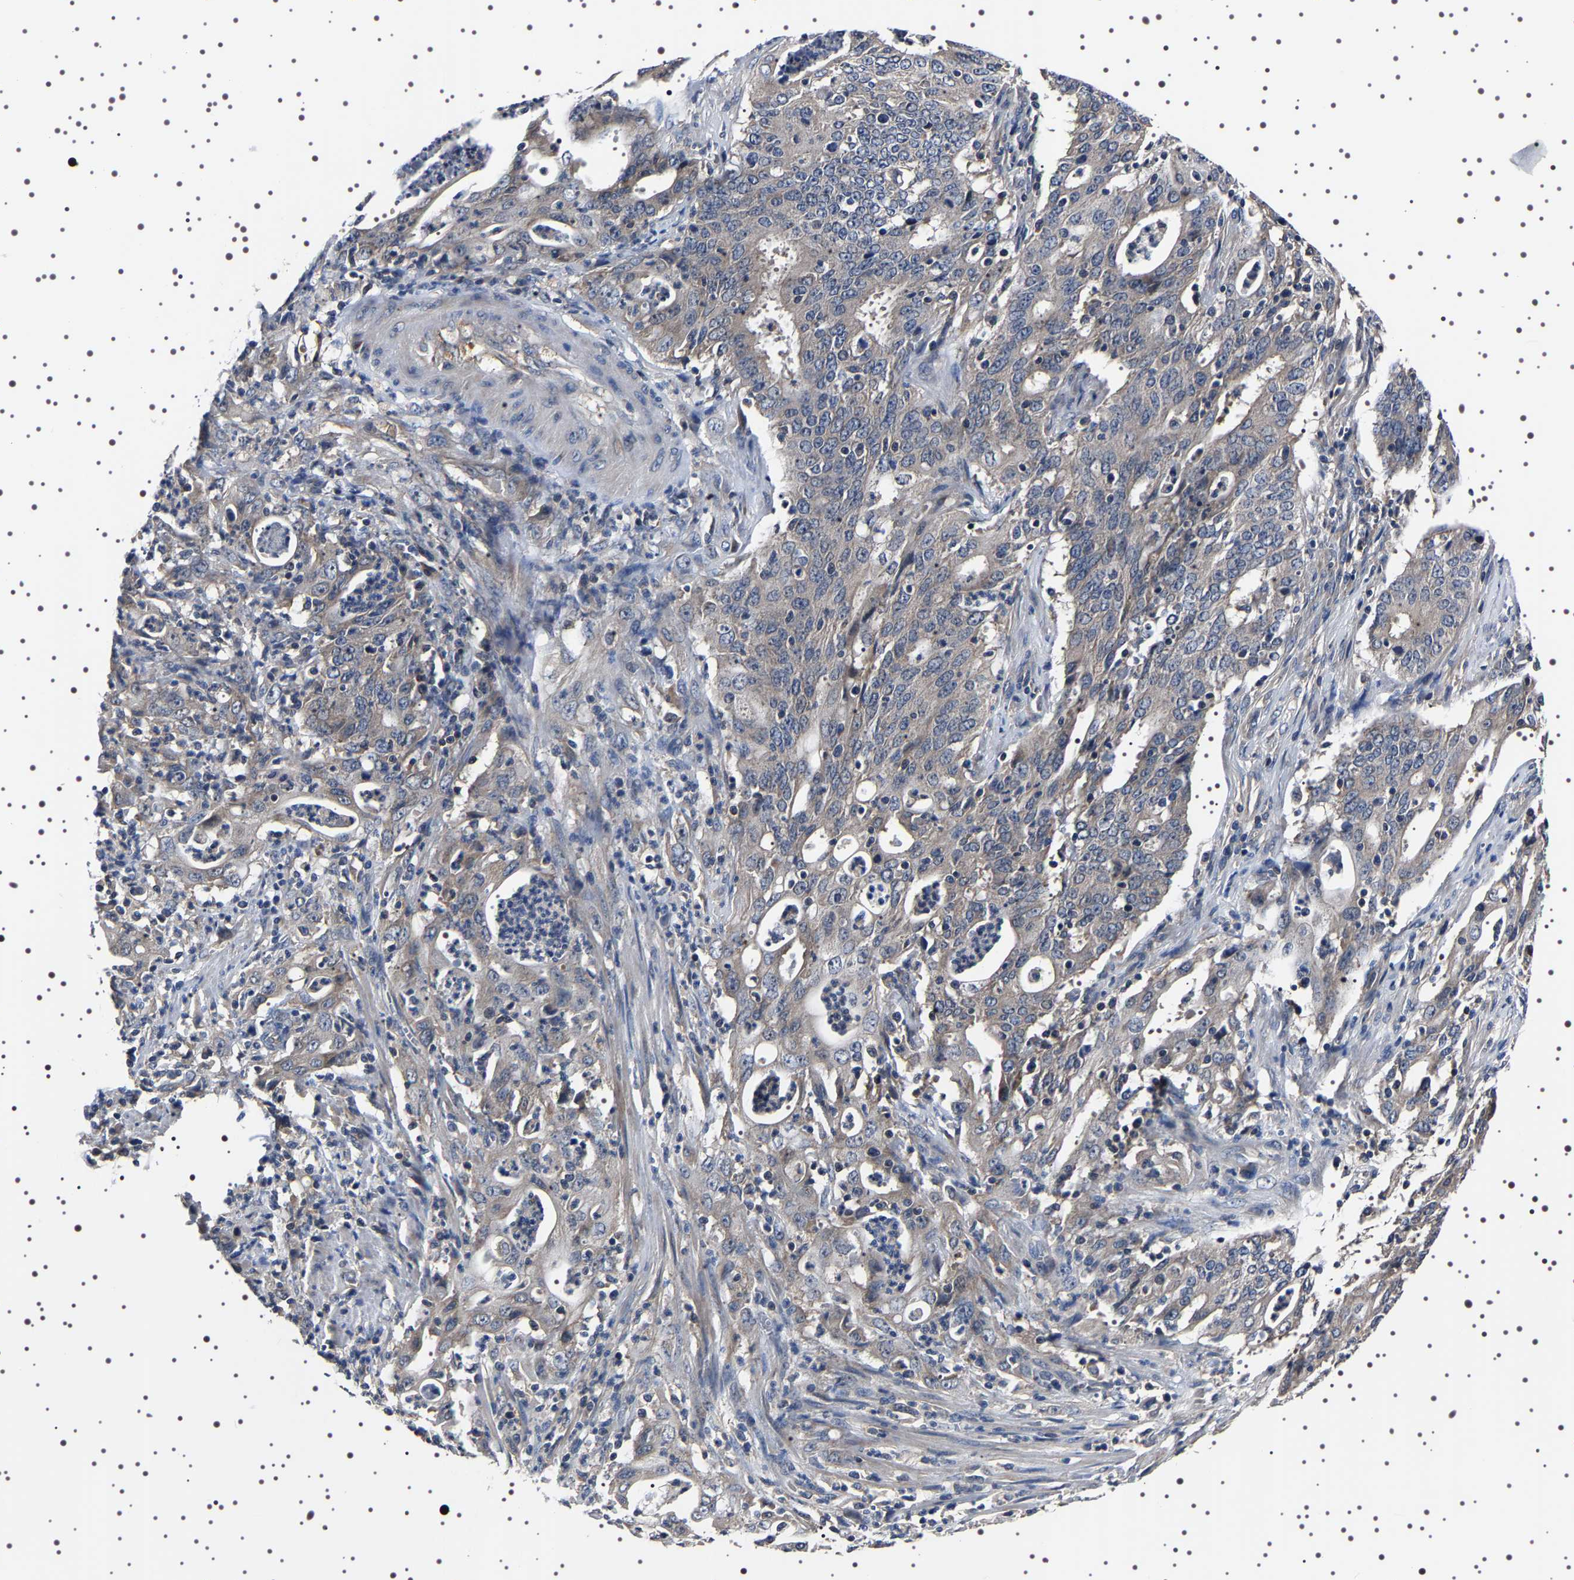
{"staining": {"intensity": "moderate", "quantity": ">75%", "location": "cytoplasmic/membranous"}, "tissue": "cervical cancer", "cell_type": "Tumor cells", "image_type": "cancer", "snomed": [{"axis": "morphology", "description": "Adenocarcinoma, NOS"}, {"axis": "topography", "description": "Cervix"}], "caption": "About >75% of tumor cells in adenocarcinoma (cervical) show moderate cytoplasmic/membranous protein positivity as visualized by brown immunohistochemical staining.", "gene": "TARBP1", "patient": {"sex": "female", "age": 44}}